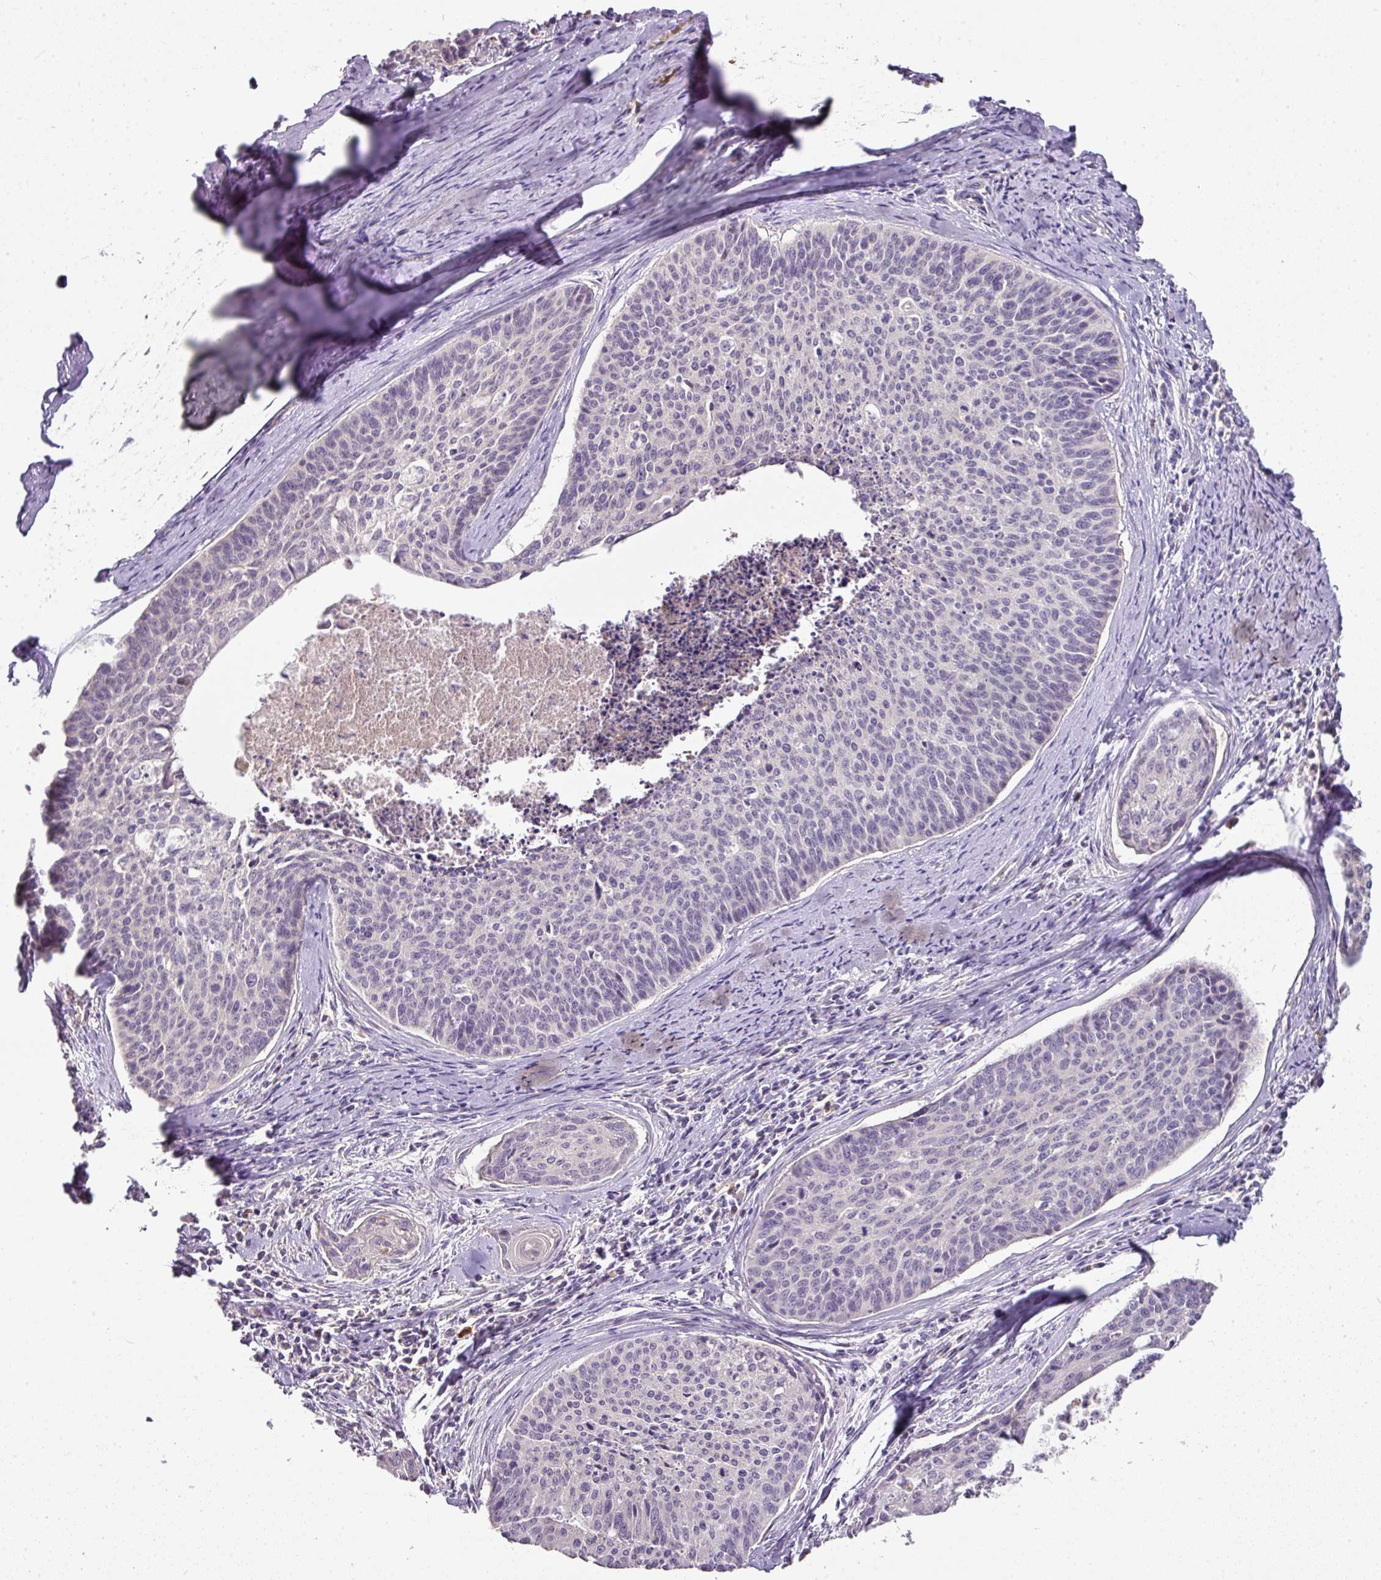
{"staining": {"intensity": "weak", "quantity": "<25%", "location": "nuclear"}, "tissue": "cervical cancer", "cell_type": "Tumor cells", "image_type": "cancer", "snomed": [{"axis": "morphology", "description": "Squamous cell carcinoma, NOS"}, {"axis": "topography", "description": "Cervix"}], "caption": "An immunohistochemistry (IHC) micrograph of cervical cancer is shown. There is no staining in tumor cells of cervical cancer.", "gene": "CCZ1", "patient": {"sex": "female", "age": 55}}